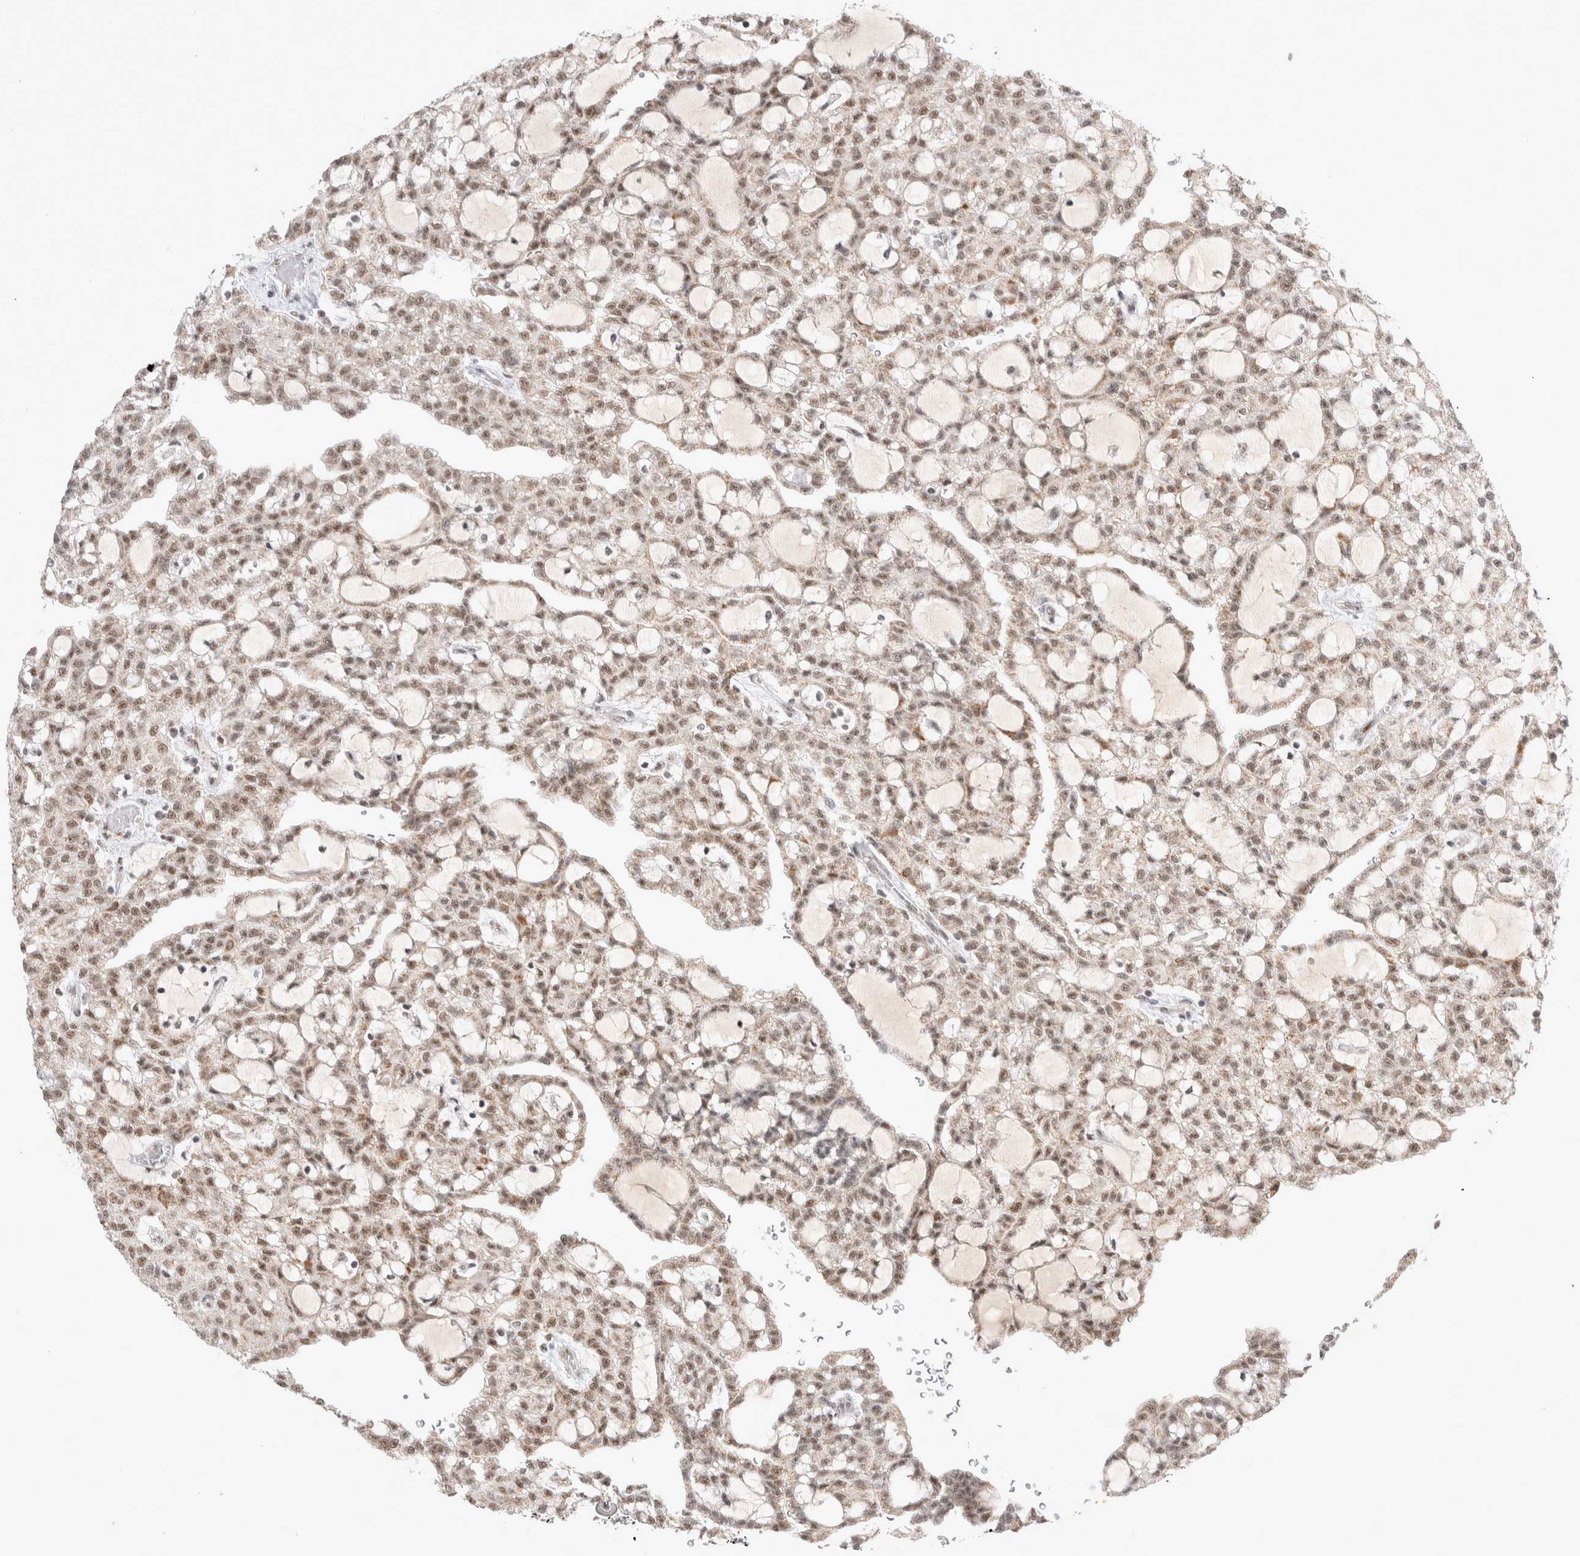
{"staining": {"intensity": "moderate", "quantity": ">75%", "location": "nuclear"}, "tissue": "renal cancer", "cell_type": "Tumor cells", "image_type": "cancer", "snomed": [{"axis": "morphology", "description": "Adenocarcinoma, NOS"}, {"axis": "topography", "description": "Kidney"}], "caption": "This is an image of IHC staining of adenocarcinoma (renal), which shows moderate positivity in the nuclear of tumor cells.", "gene": "MRPL37", "patient": {"sex": "male", "age": 63}}